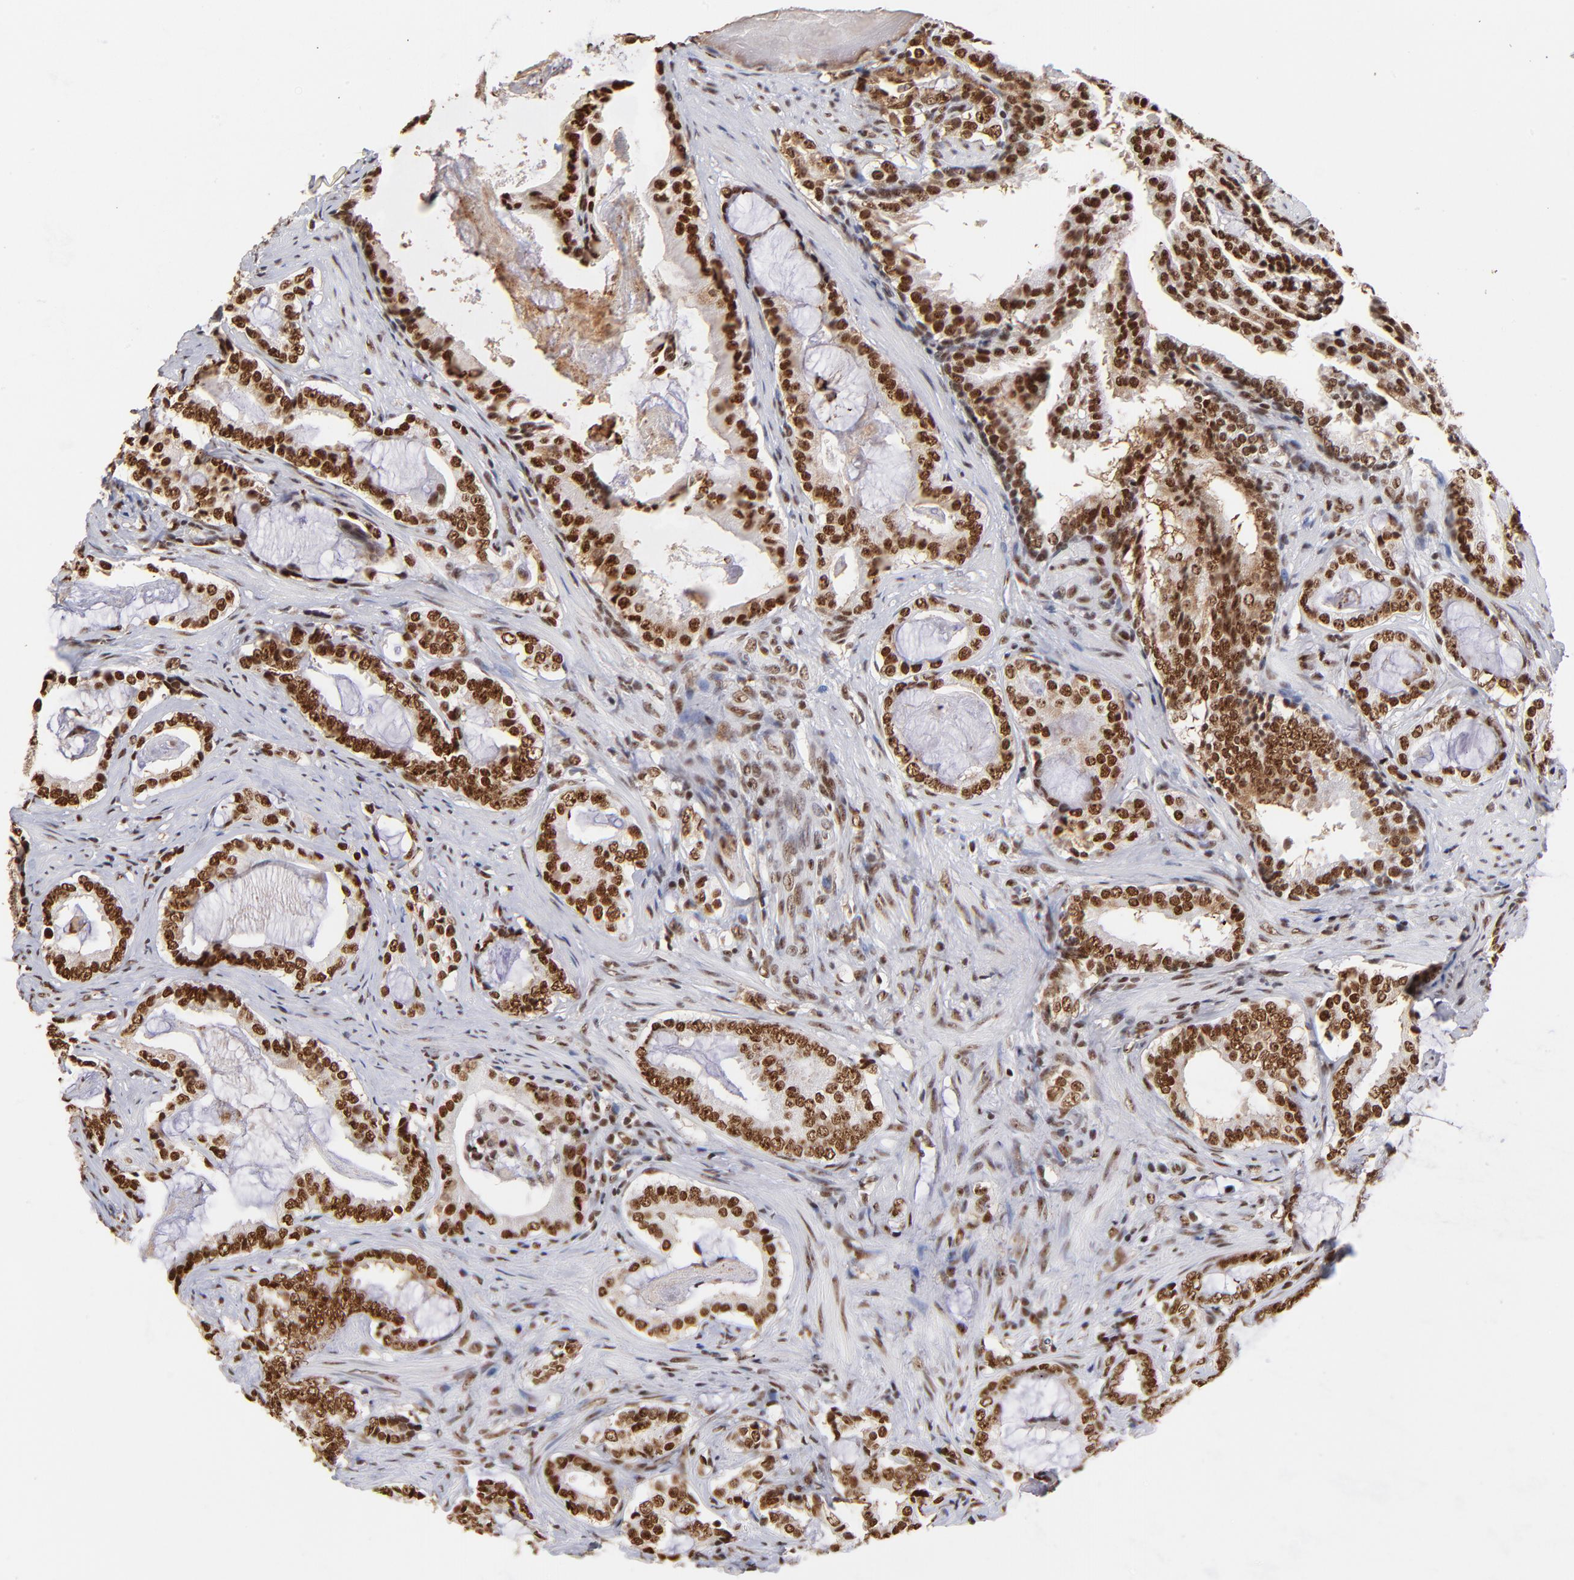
{"staining": {"intensity": "strong", "quantity": ">75%", "location": "nuclear"}, "tissue": "prostate cancer", "cell_type": "Tumor cells", "image_type": "cancer", "snomed": [{"axis": "morphology", "description": "Adenocarcinoma, Low grade"}, {"axis": "topography", "description": "Prostate"}], "caption": "Prostate cancer (adenocarcinoma (low-grade)) stained with a protein marker exhibits strong staining in tumor cells.", "gene": "ZNF146", "patient": {"sex": "male", "age": 59}}